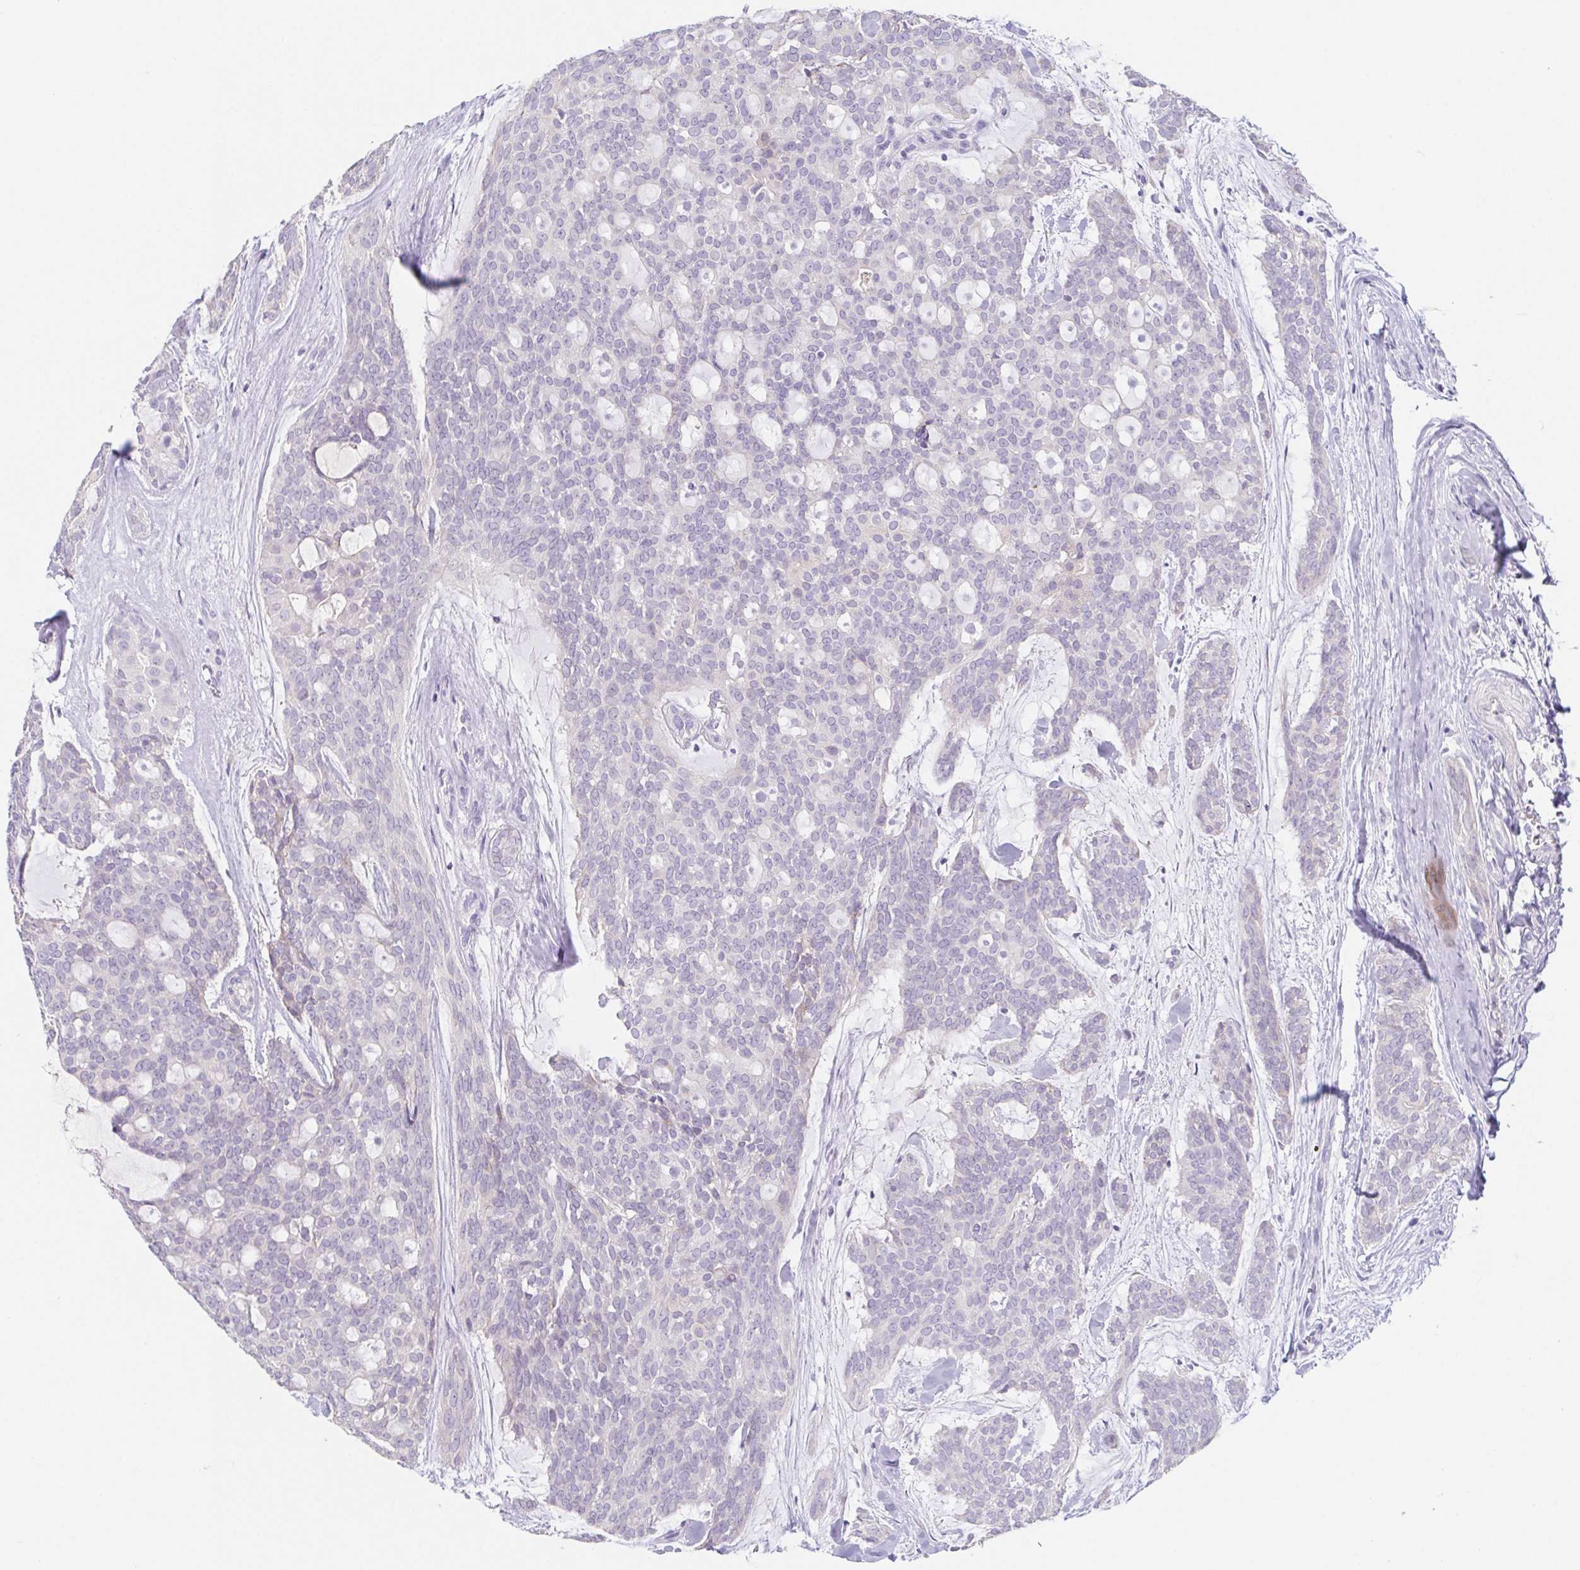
{"staining": {"intensity": "negative", "quantity": "none", "location": "none"}, "tissue": "head and neck cancer", "cell_type": "Tumor cells", "image_type": "cancer", "snomed": [{"axis": "morphology", "description": "Adenocarcinoma, NOS"}, {"axis": "topography", "description": "Head-Neck"}], "caption": "Head and neck cancer (adenocarcinoma) was stained to show a protein in brown. There is no significant expression in tumor cells.", "gene": "HDGFL1", "patient": {"sex": "male", "age": 66}}